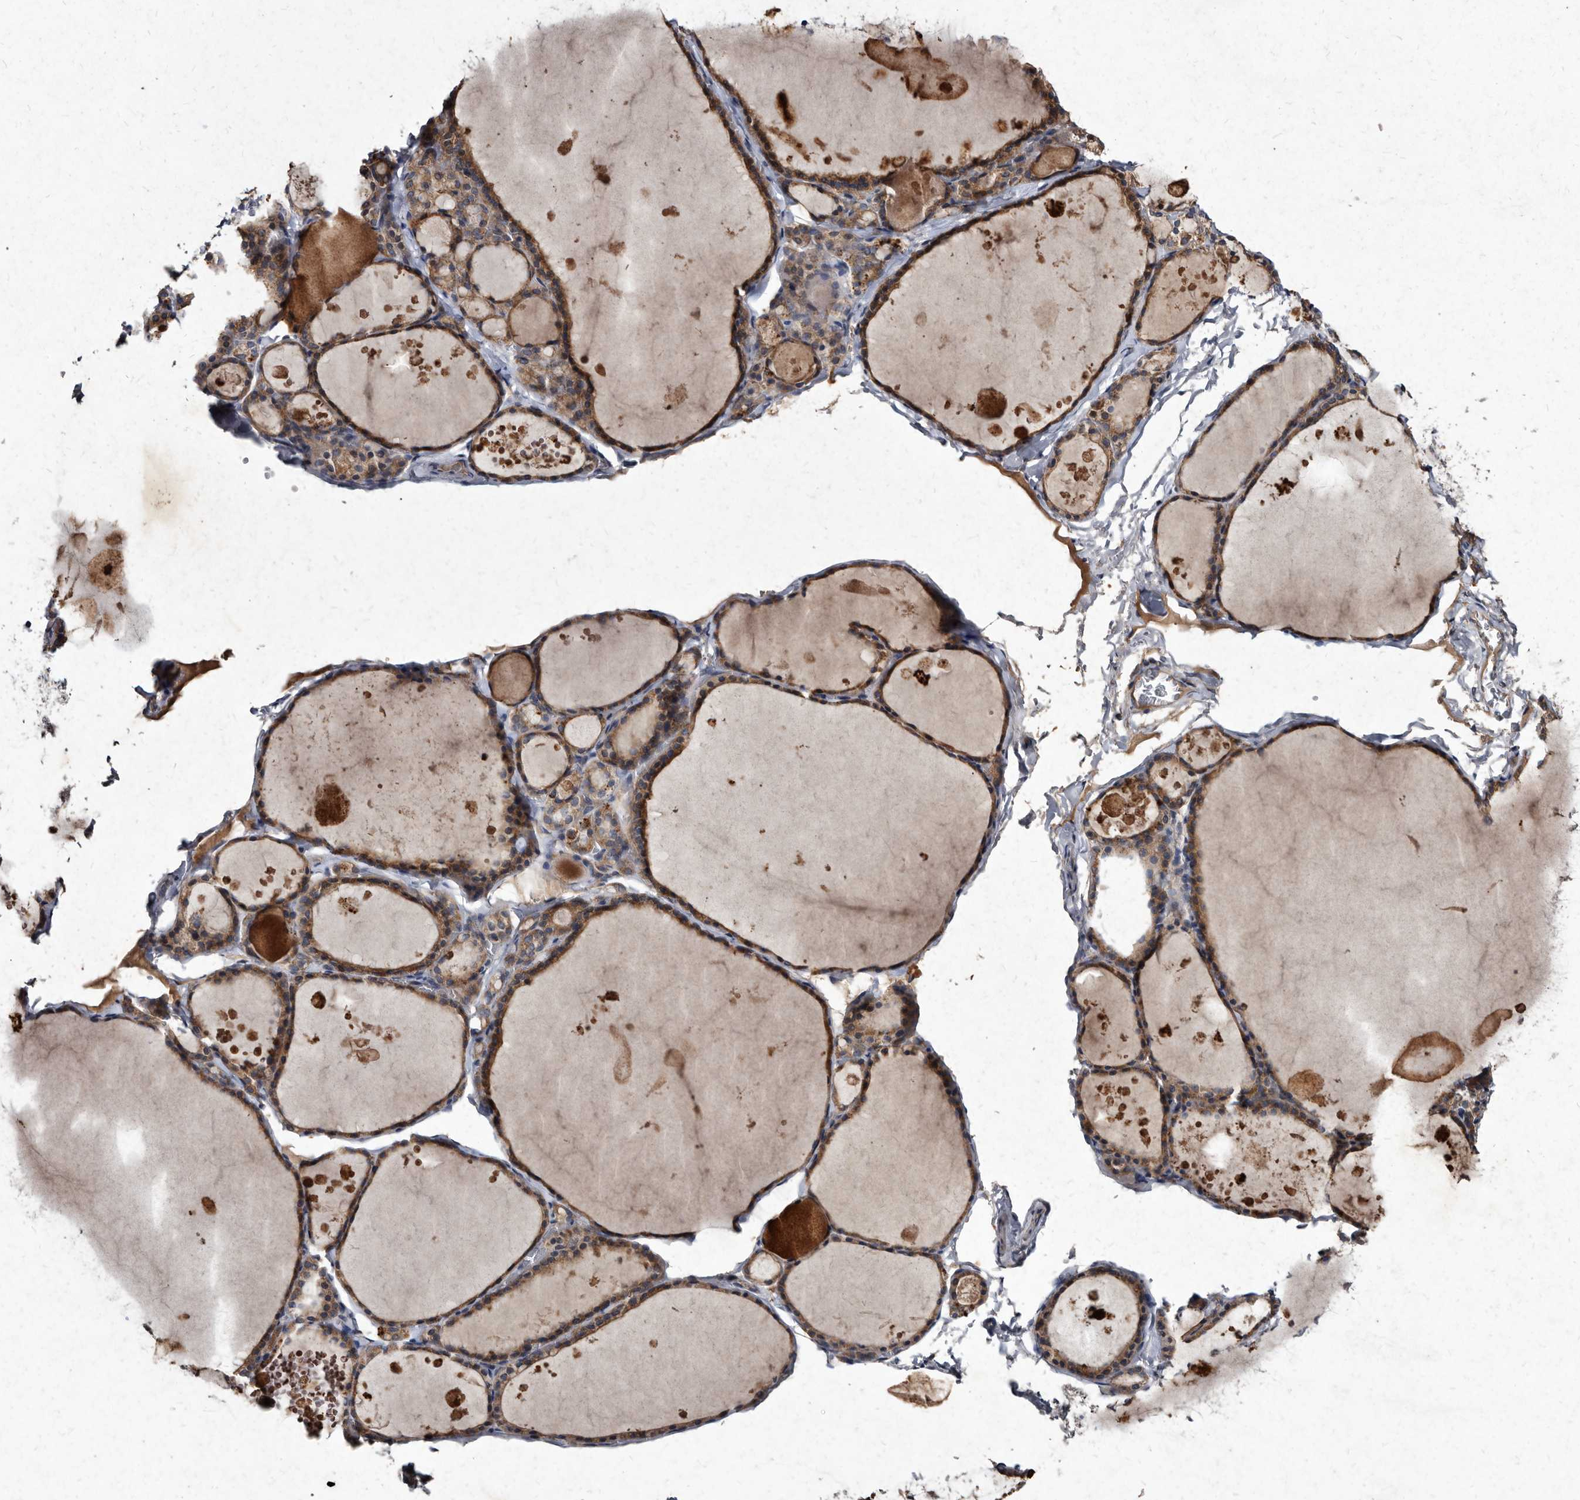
{"staining": {"intensity": "strong", "quantity": ">75%", "location": "cytoplasmic/membranous"}, "tissue": "thyroid gland", "cell_type": "Glandular cells", "image_type": "normal", "snomed": [{"axis": "morphology", "description": "Normal tissue, NOS"}, {"axis": "topography", "description": "Thyroid gland"}], "caption": "A high-resolution histopathology image shows immunohistochemistry staining of unremarkable thyroid gland, which reveals strong cytoplasmic/membranous staining in approximately >75% of glandular cells.", "gene": "YPEL1", "patient": {"sex": "male", "age": 56}}